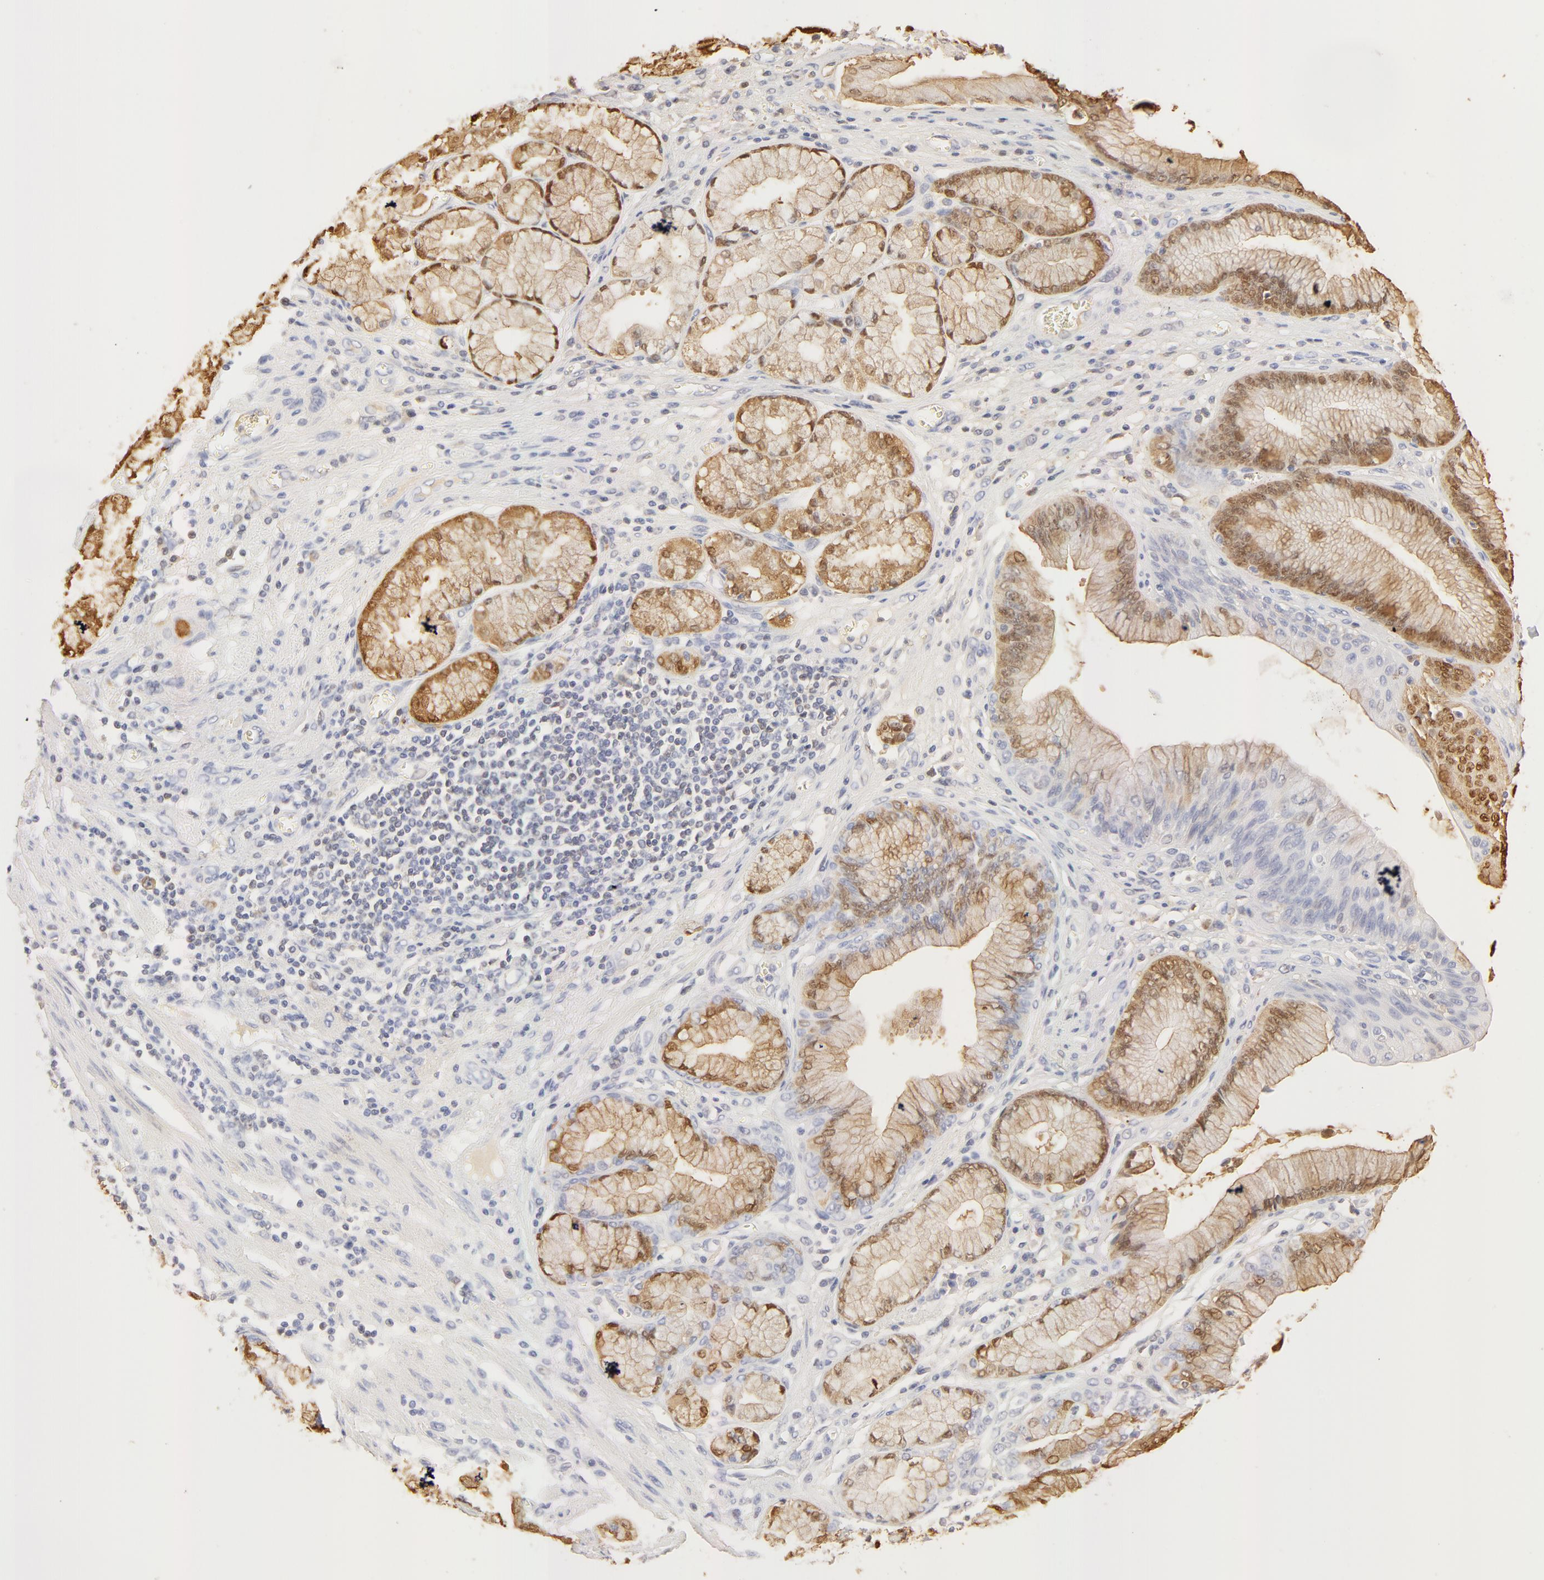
{"staining": {"intensity": "negative", "quantity": "none", "location": "none"}, "tissue": "stomach cancer", "cell_type": "Tumor cells", "image_type": "cancer", "snomed": [{"axis": "morphology", "description": "Adenocarcinoma, NOS"}, {"axis": "topography", "description": "Pancreas"}, {"axis": "topography", "description": "Stomach, upper"}], "caption": "Immunohistochemical staining of human stomach adenocarcinoma displays no significant staining in tumor cells.", "gene": "CA2", "patient": {"sex": "male", "age": 77}}